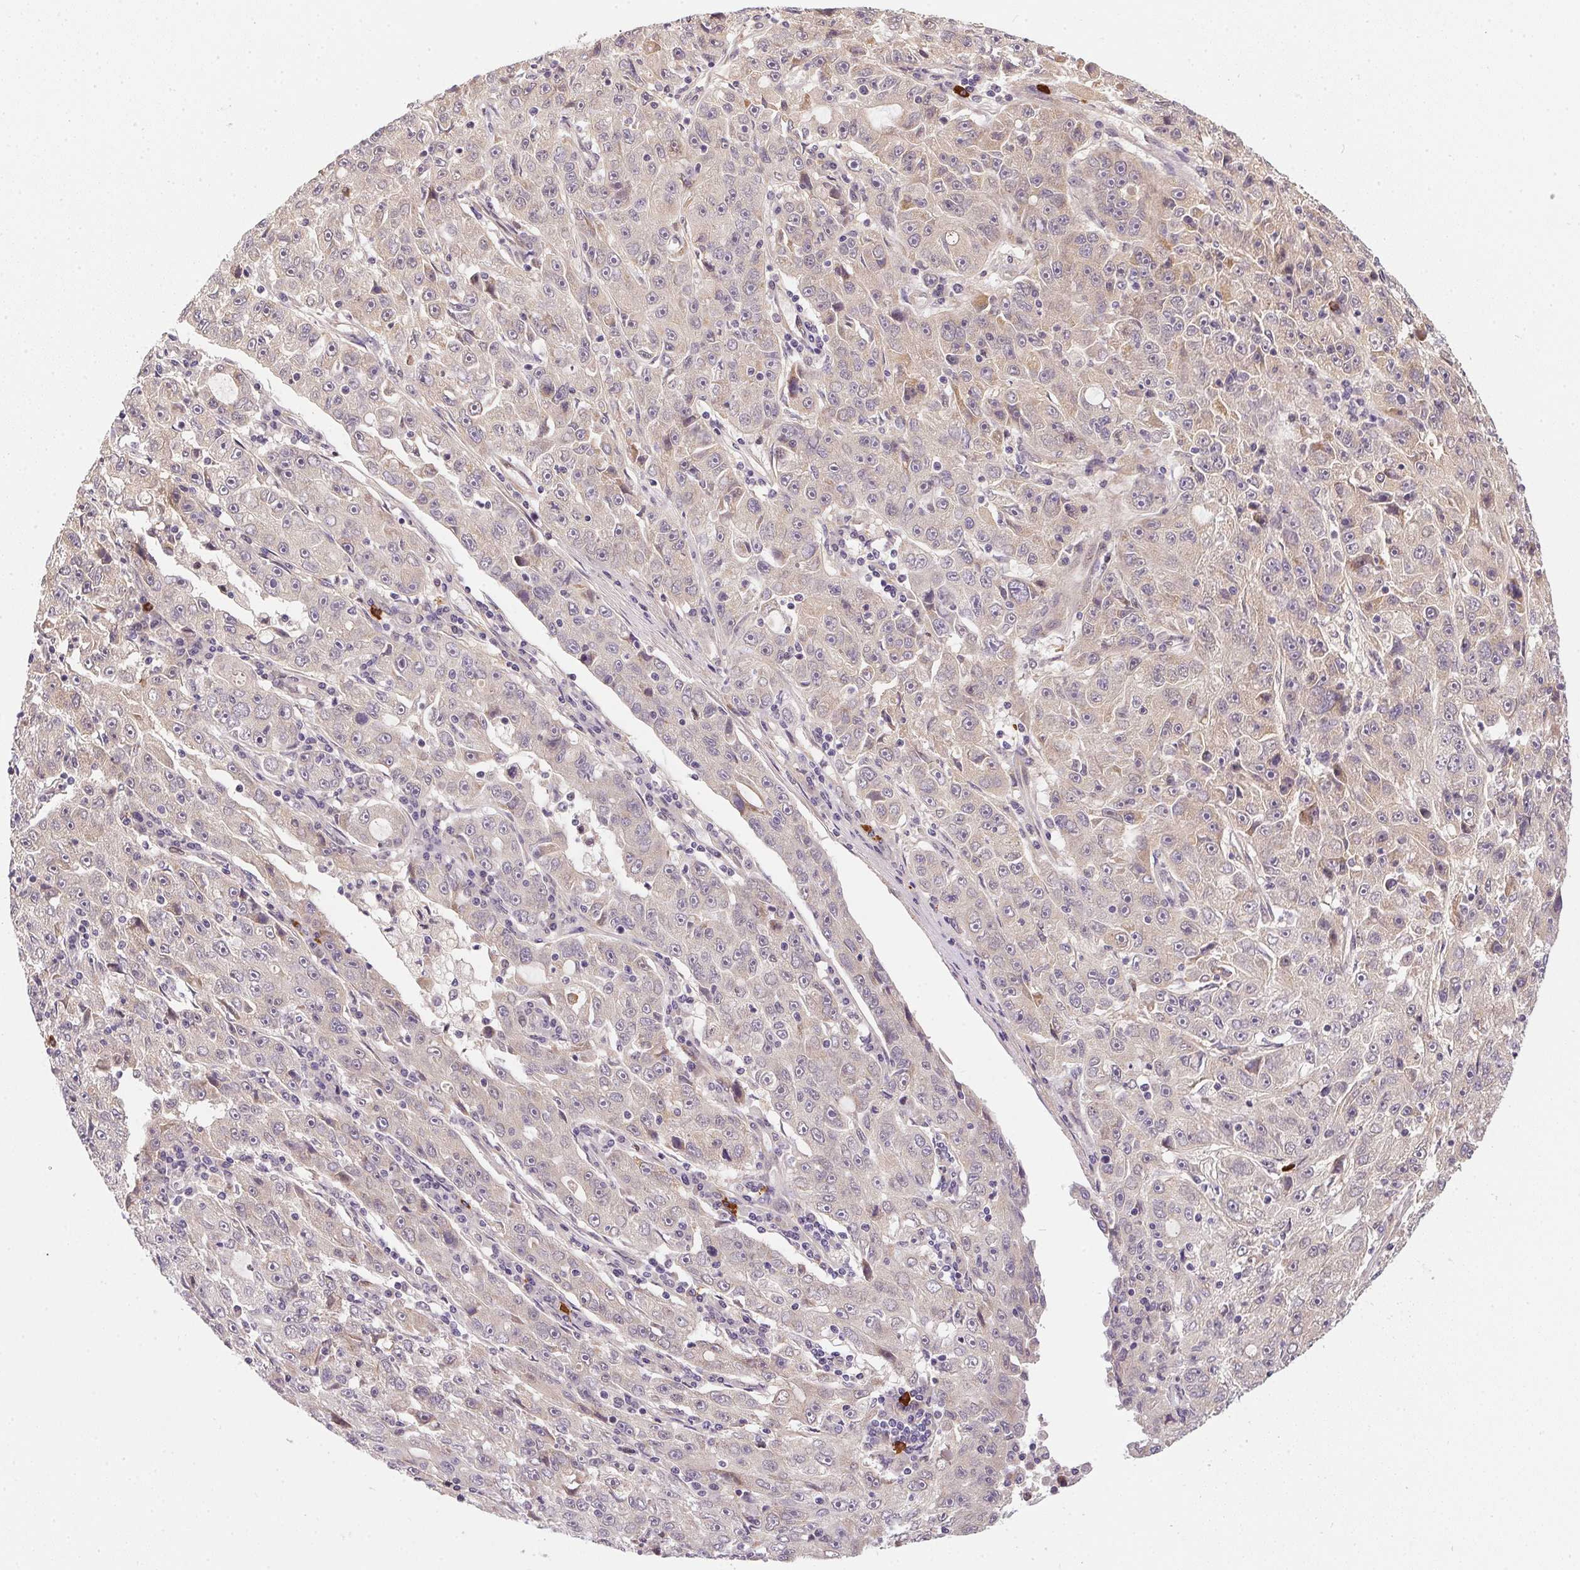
{"staining": {"intensity": "negative", "quantity": "none", "location": "none"}, "tissue": "lung cancer", "cell_type": "Tumor cells", "image_type": "cancer", "snomed": [{"axis": "morphology", "description": "Normal morphology"}, {"axis": "morphology", "description": "Adenocarcinoma, NOS"}, {"axis": "topography", "description": "Lymph node"}, {"axis": "topography", "description": "Lung"}], "caption": "There is no significant positivity in tumor cells of adenocarcinoma (lung).", "gene": "CFAP92", "patient": {"sex": "female", "age": 57}}